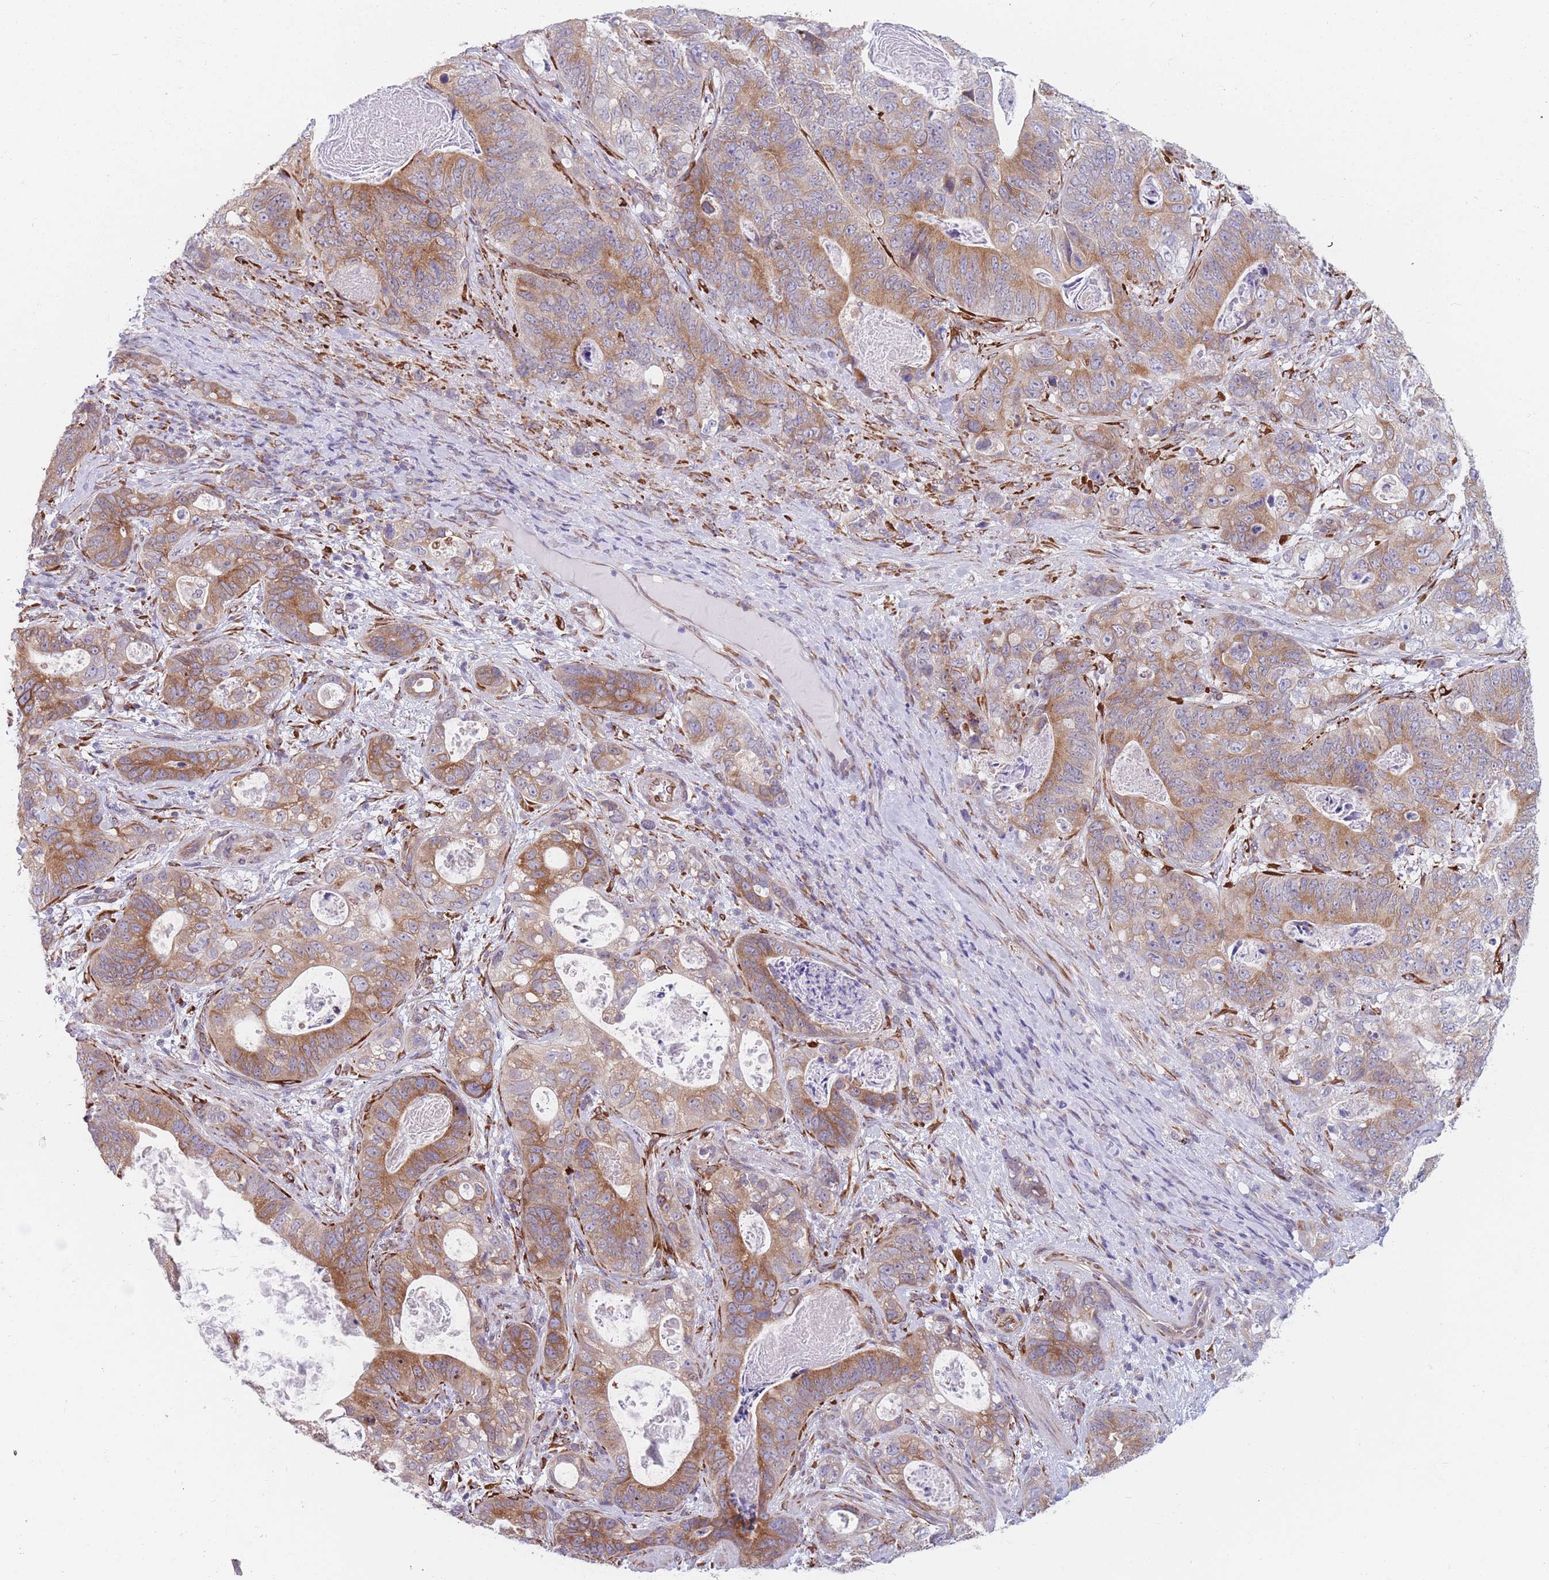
{"staining": {"intensity": "moderate", "quantity": ">75%", "location": "cytoplasmic/membranous"}, "tissue": "stomach cancer", "cell_type": "Tumor cells", "image_type": "cancer", "snomed": [{"axis": "morphology", "description": "Normal tissue, NOS"}, {"axis": "morphology", "description": "Adenocarcinoma, NOS"}, {"axis": "topography", "description": "Stomach"}], "caption": "High-magnification brightfield microscopy of stomach cancer stained with DAB (brown) and counterstained with hematoxylin (blue). tumor cells exhibit moderate cytoplasmic/membranous expression is seen in approximately>75% of cells.", "gene": "AK9", "patient": {"sex": "female", "age": 89}}